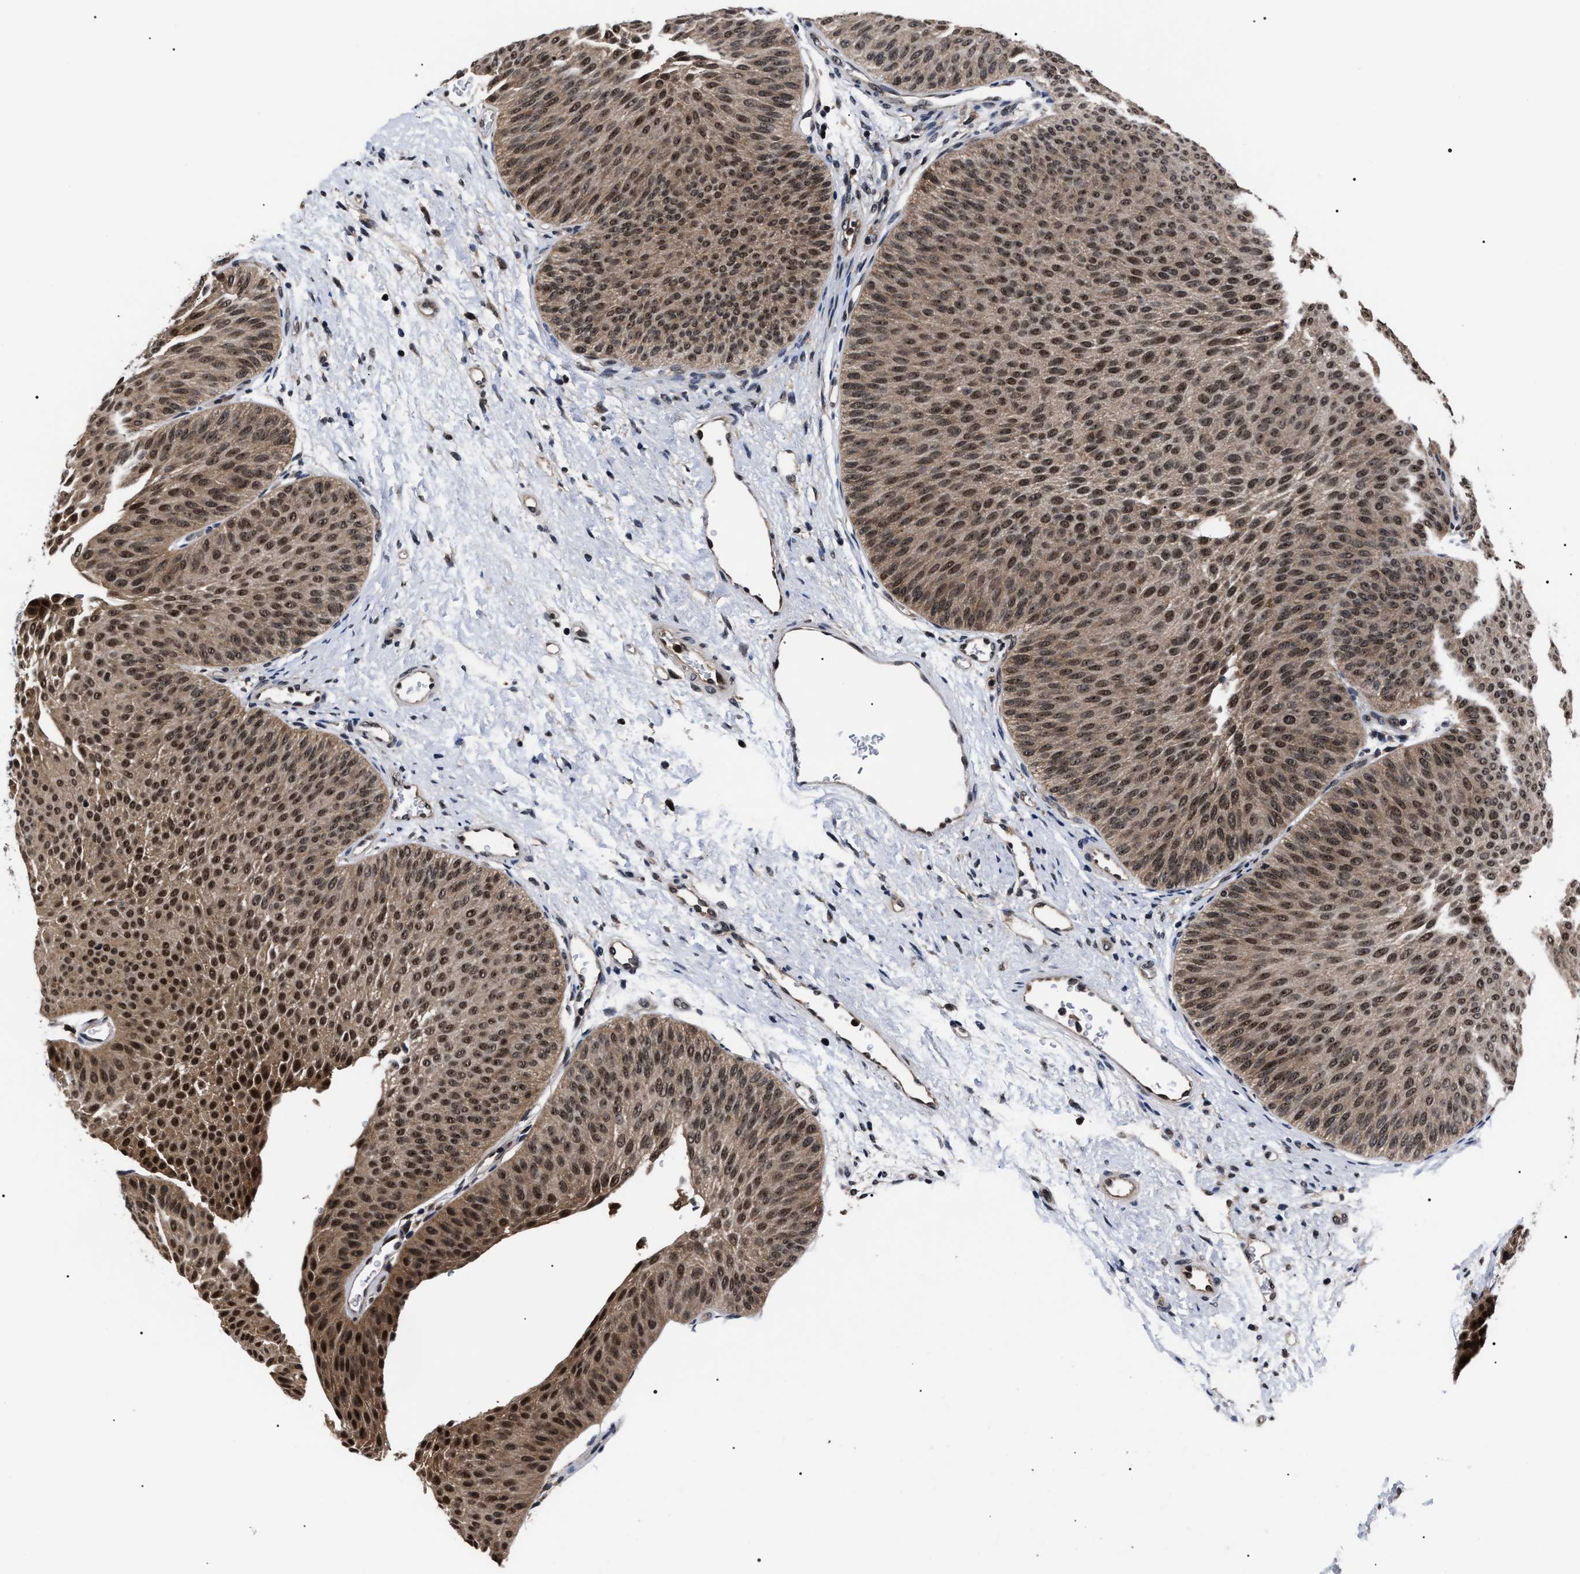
{"staining": {"intensity": "strong", "quantity": ">75%", "location": "cytoplasmic/membranous,nuclear"}, "tissue": "urothelial cancer", "cell_type": "Tumor cells", "image_type": "cancer", "snomed": [{"axis": "morphology", "description": "Urothelial carcinoma, Low grade"}, {"axis": "topography", "description": "Urinary bladder"}], "caption": "IHC staining of low-grade urothelial carcinoma, which shows high levels of strong cytoplasmic/membranous and nuclear staining in approximately >75% of tumor cells indicating strong cytoplasmic/membranous and nuclear protein staining. The staining was performed using DAB (3,3'-diaminobenzidine) (brown) for protein detection and nuclei were counterstained in hematoxylin (blue).", "gene": "CSNK2A1", "patient": {"sex": "female", "age": 60}}